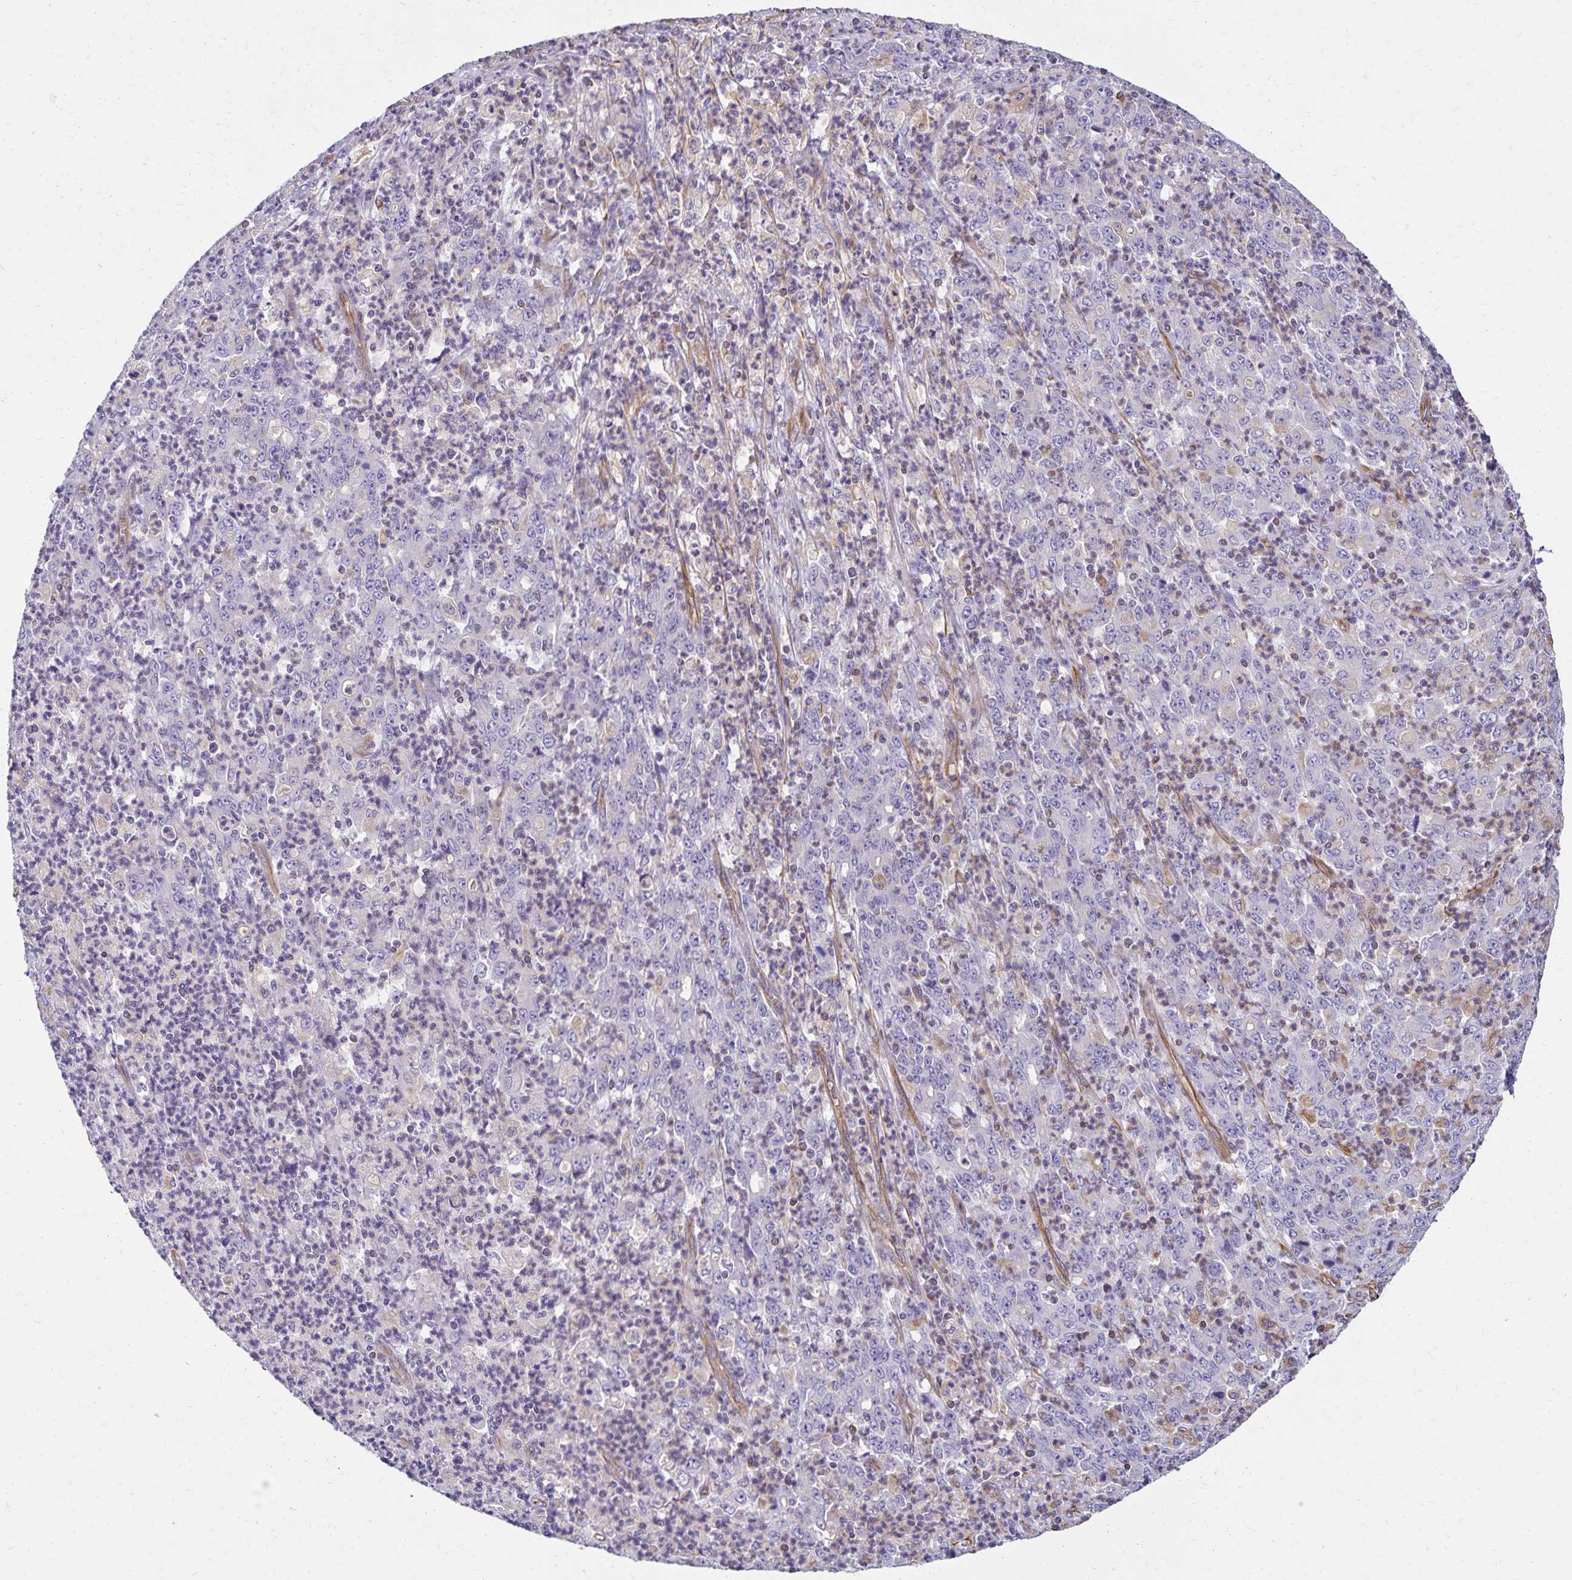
{"staining": {"intensity": "negative", "quantity": "none", "location": "none"}, "tissue": "stomach cancer", "cell_type": "Tumor cells", "image_type": "cancer", "snomed": [{"axis": "morphology", "description": "Adenocarcinoma, NOS"}, {"axis": "topography", "description": "Stomach, lower"}], "caption": "Immunohistochemistry histopathology image of neoplastic tissue: human adenocarcinoma (stomach) stained with DAB exhibits no significant protein staining in tumor cells.", "gene": "TRPV6", "patient": {"sex": "female", "age": 71}}